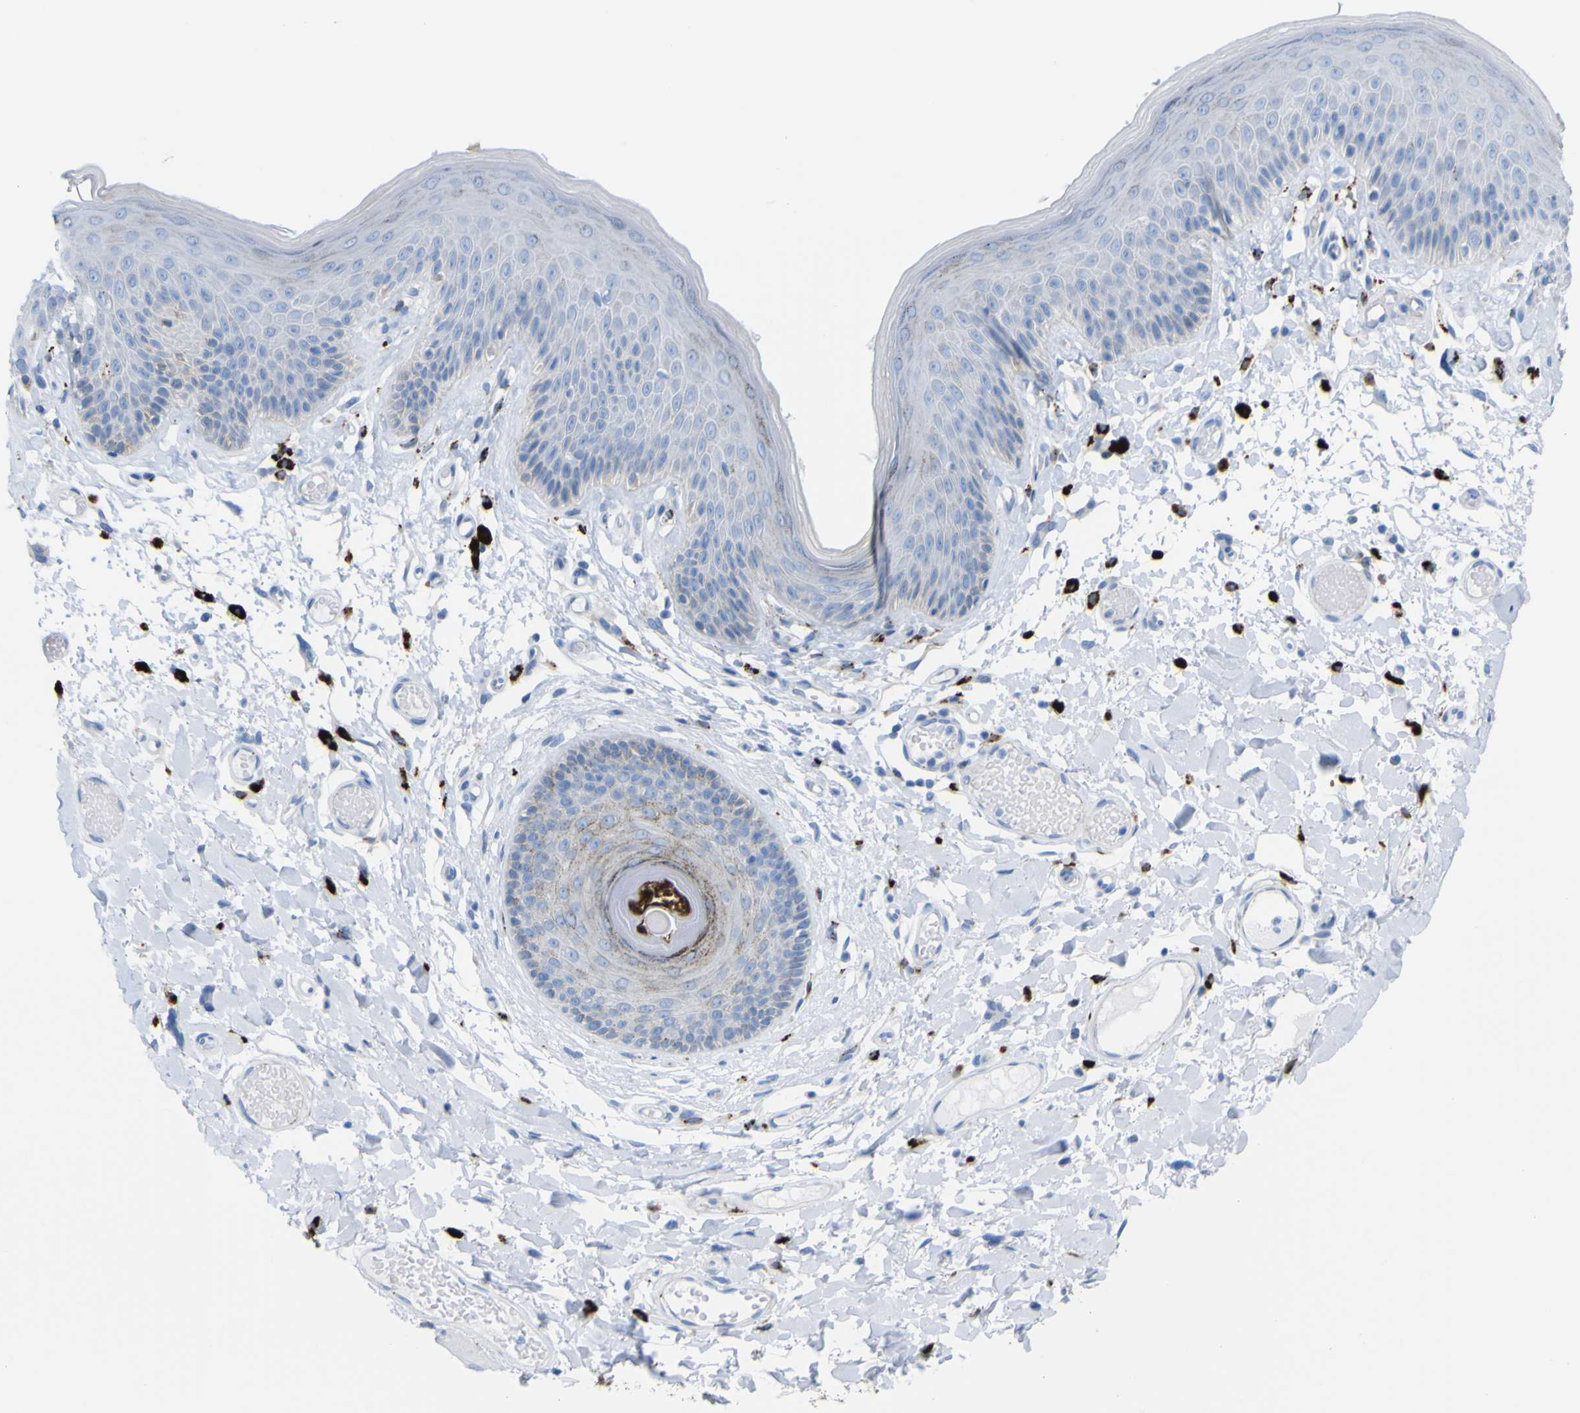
{"staining": {"intensity": "weak", "quantity": "<25%", "location": "cytoplasmic/membranous"}, "tissue": "skin", "cell_type": "Epidermal cells", "image_type": "normal", "snomed": [{"axis": "morphology", "description": "Normal tissue, NOS"}, {"axis": "topography", "description": "Vulva"}], "caption": "High power microscopy histopathology image of an immunohistochemistry (IHC) image of benign skin, revealing no significant staining in epidermal cells.", "gene": "PLD3", "patient": {"sex": "female", "age": 73}}